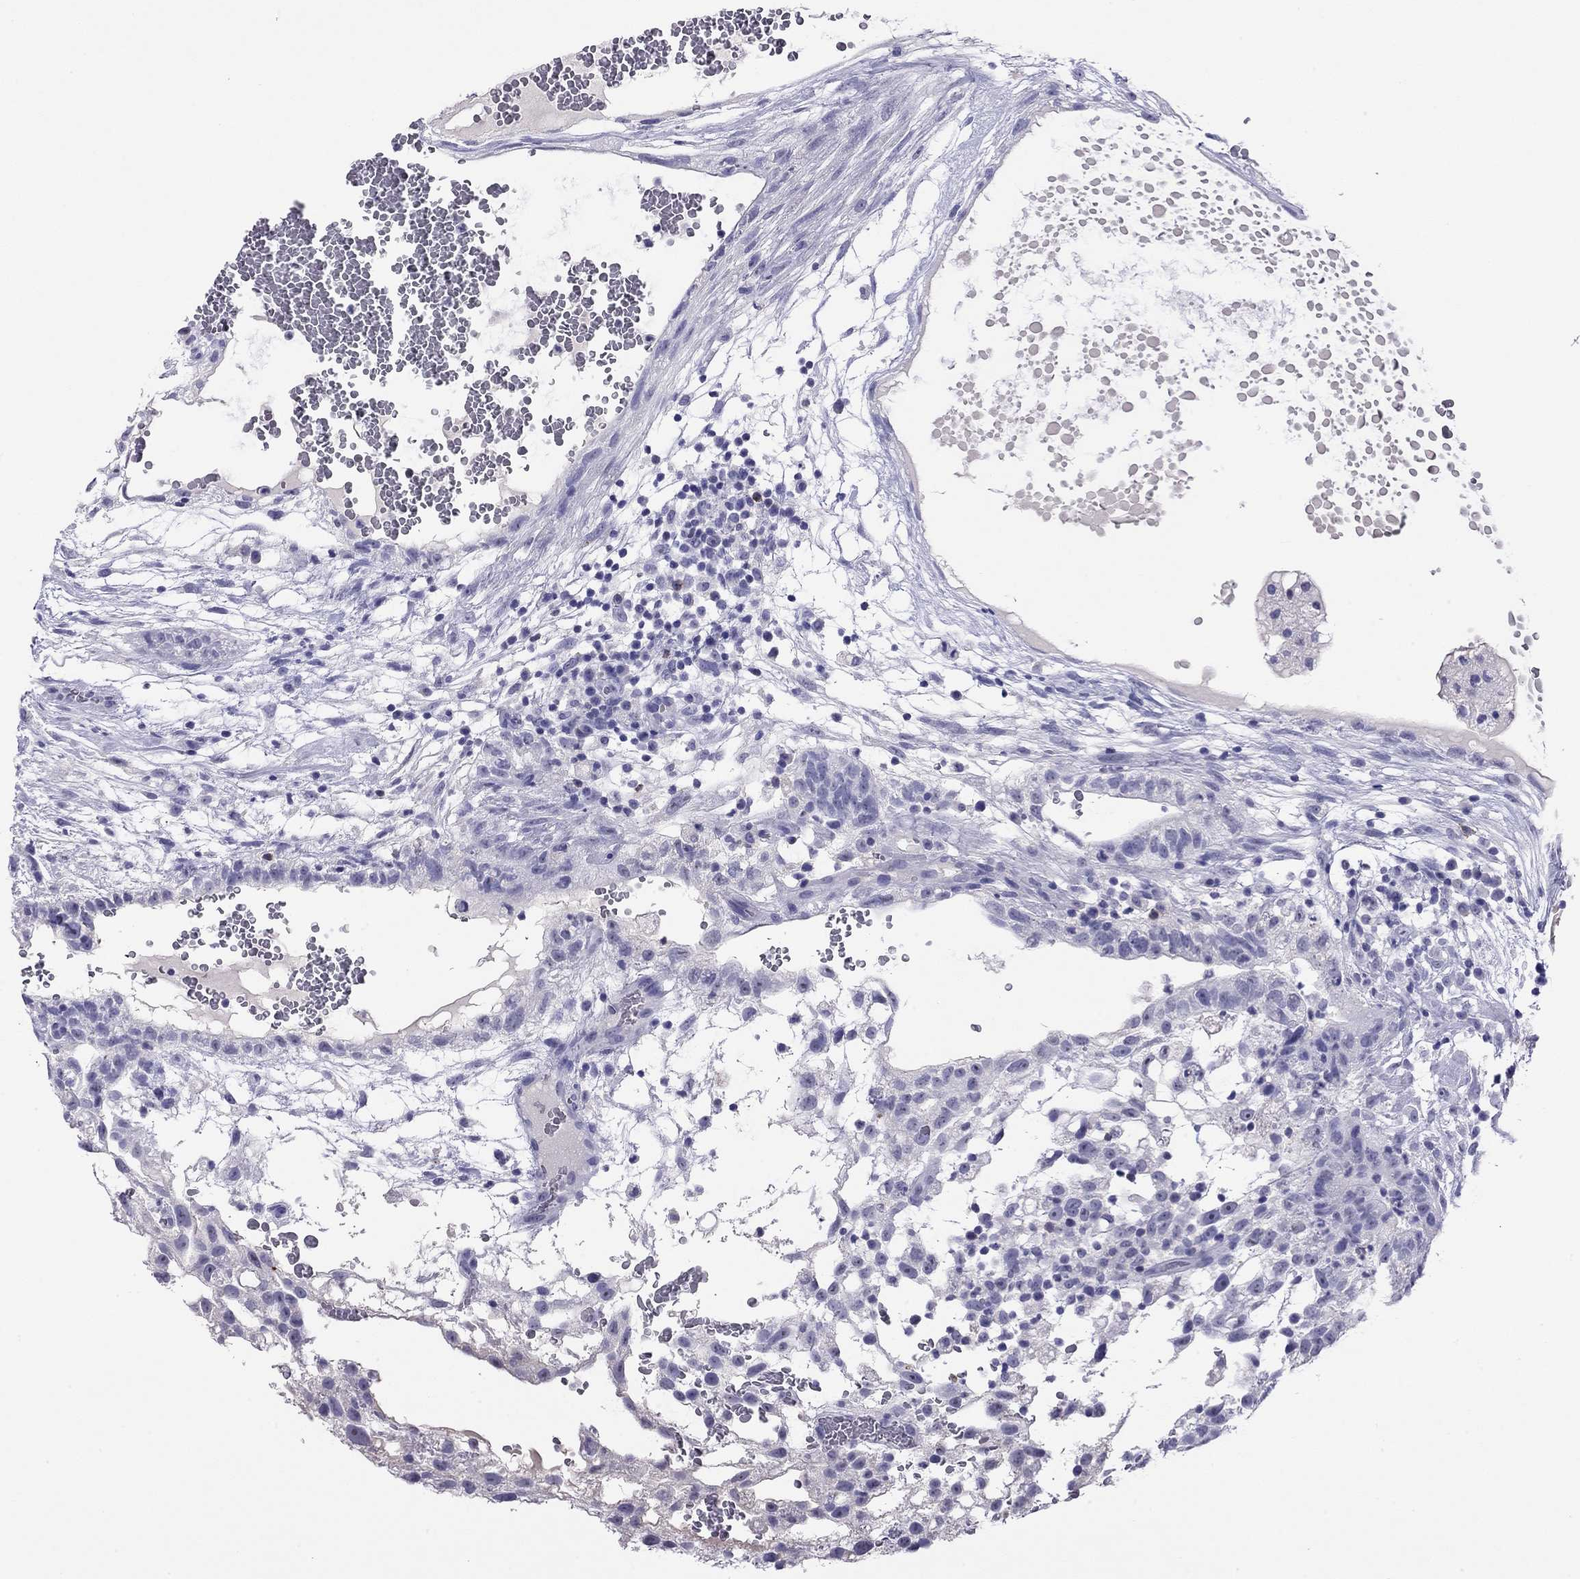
{"staining": {"intensity": "negative", "quantity": "none", "location": "none"}, "tissue": "testis cancer", "cell_type": "Tumor cells", "image_type": "cancer", "snomed": [{"axis": "morphology", "description": "Normal tissue, NOS"}, {"axis": "morphology", "description": "Carcinoma, Embryonal, NOS"}, {"axis": "topography", "description": "Testis"}], "caption": "Immunohistochemical staining of human testis cancer (embryonal carcinoma) reveals no significant staining in tumor cells.", "gene": "ODF4", "patient": {"sex": "male", "age": 32}}